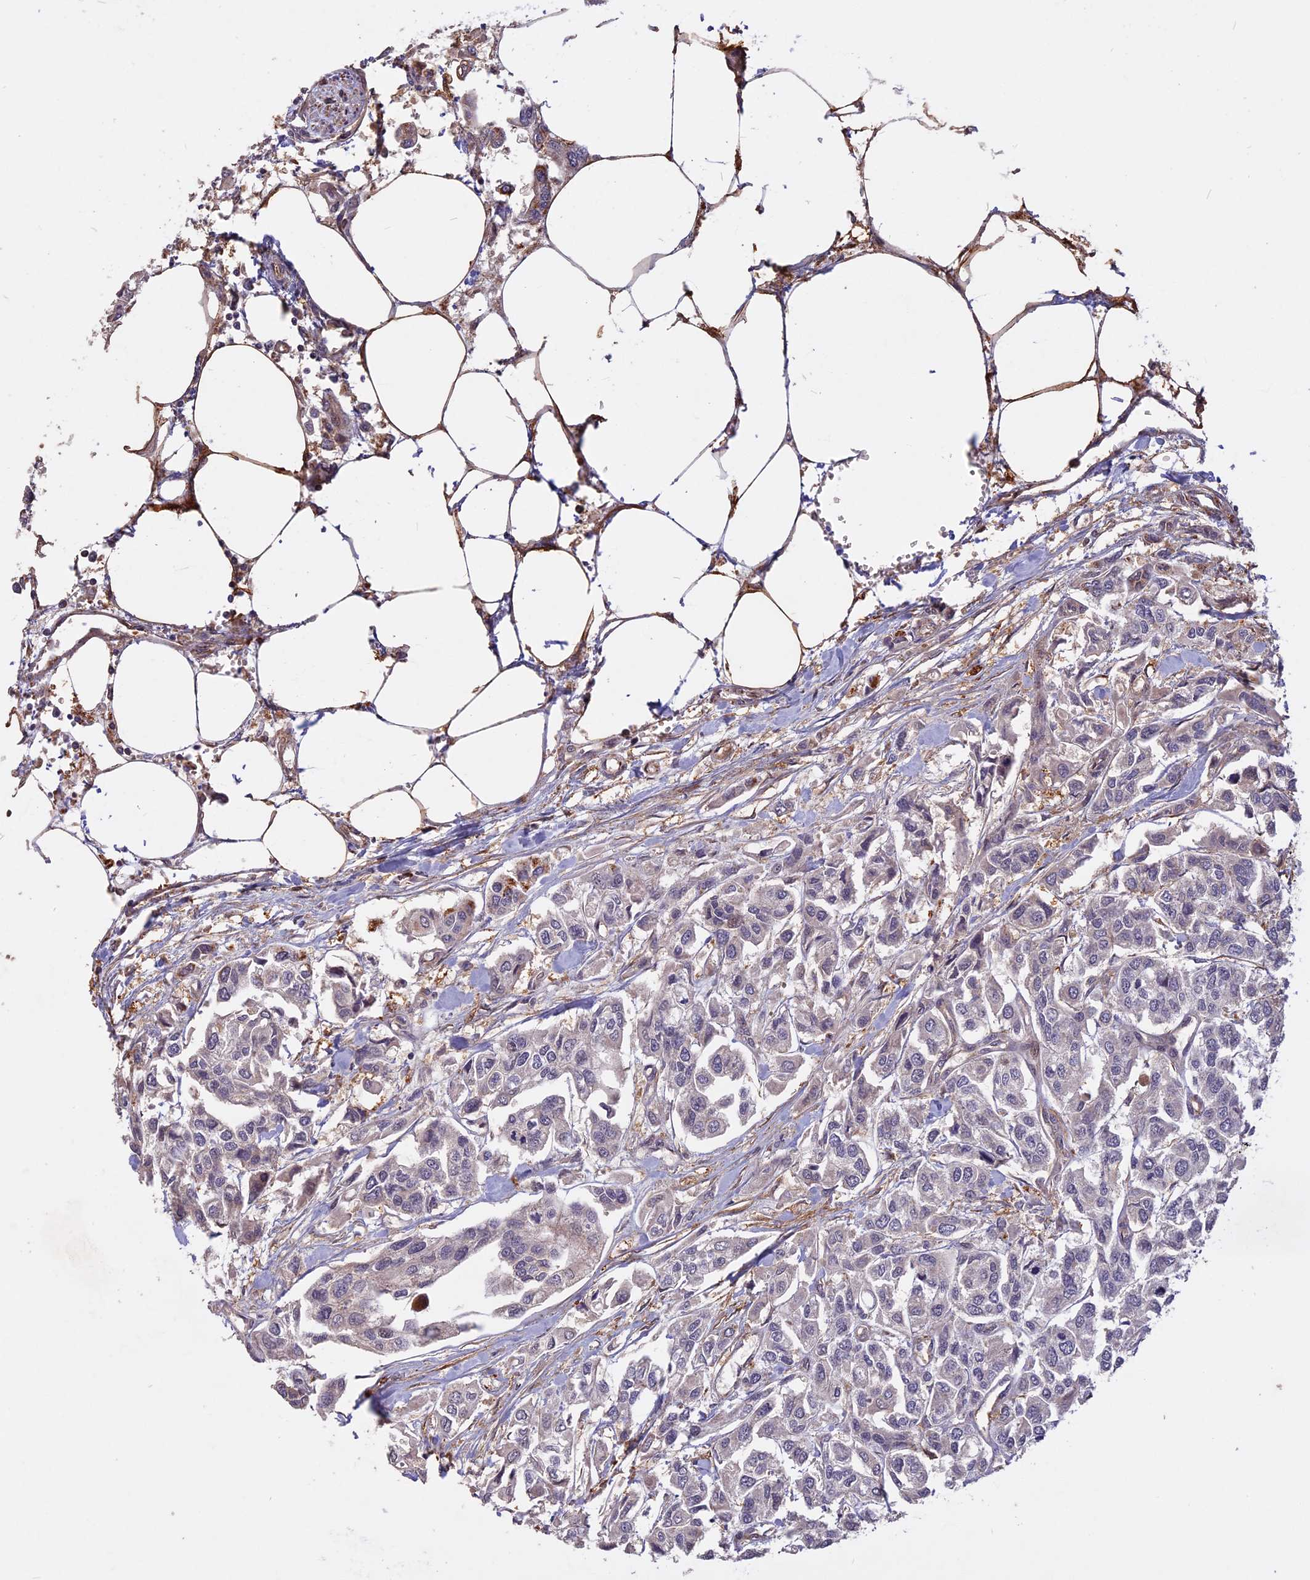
{"staining": {"intensity": "negative", "quantity": "none", "location": "none"}, "tissue": "urothelial cancer", "cell_type": "Tumor cells", "image_type": "cancer", "snomed": [{"axis": "morphology", "description": "Urothelial carcinoma, High grade"}, {"axis": "topography", "description": "Urinary bladder"}], "caption": "Immunohistochemistry photomicrograph of neoplastic tissue: human urothelial carcinoma (high-grade) stained with DAB shows no significant protein expression in tumor cells.", "gene": "SPG11", "patient": {"sex": "male", "age": 67}}